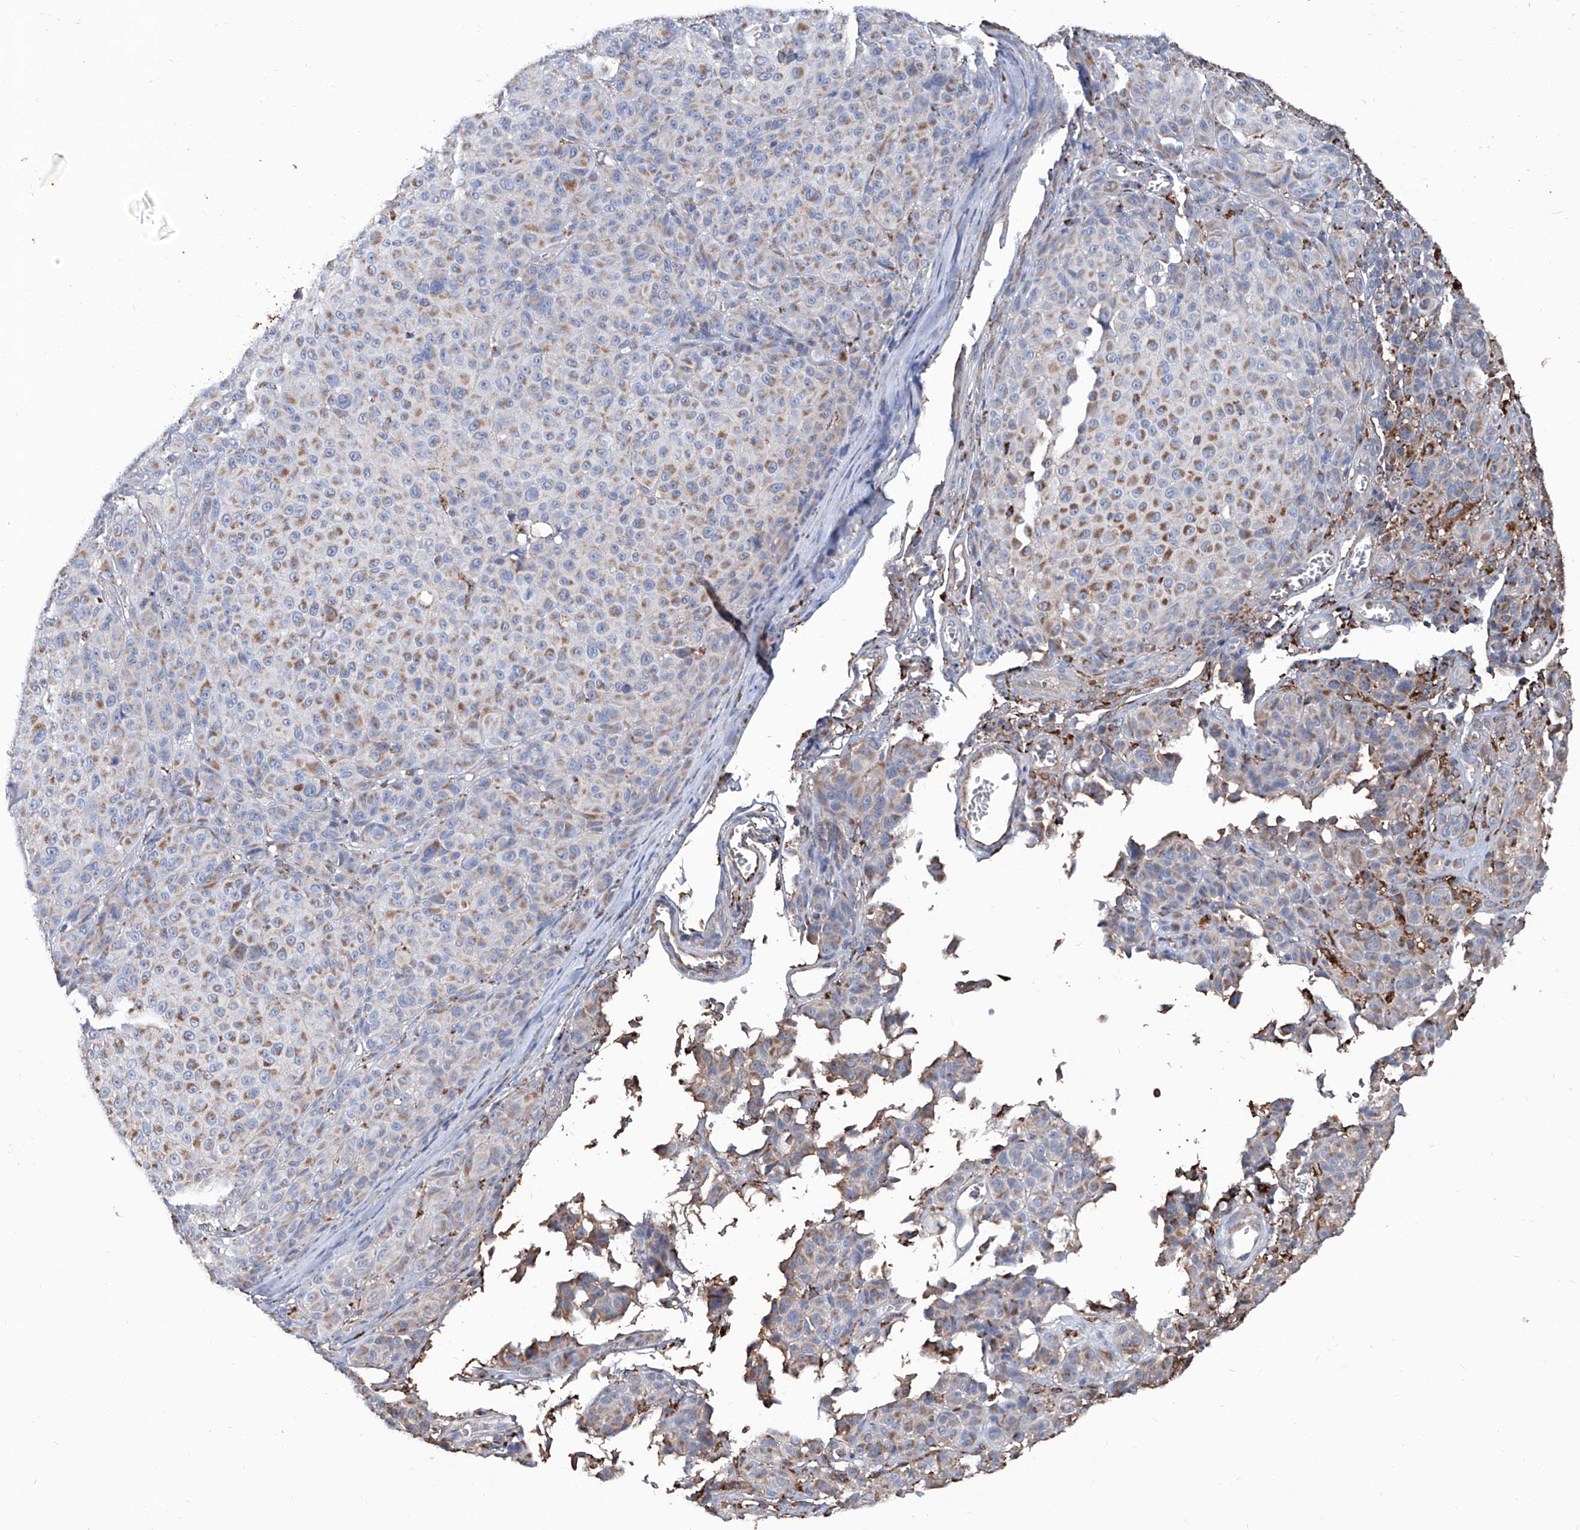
{"staining": {"intensity": "moderate", "quantity": "<25%", "location": "cytoplasmic/membranous"}, "tissue": "melanoma", "cell_type": "Tumor cells", "image_type": "cancer", "snomed": [{"axis": "morphology", "description": "Malignant melanoma, NOS"}, {"axis": "topography", "description": "Skin"}], "caption": "Tumor cells exhibit moderate cytoplasmic/membranous expression in approximately <25% of cells in malignant melanoma.", "gene": "NHS", "patient": {"sex": "male", "age": 73}}